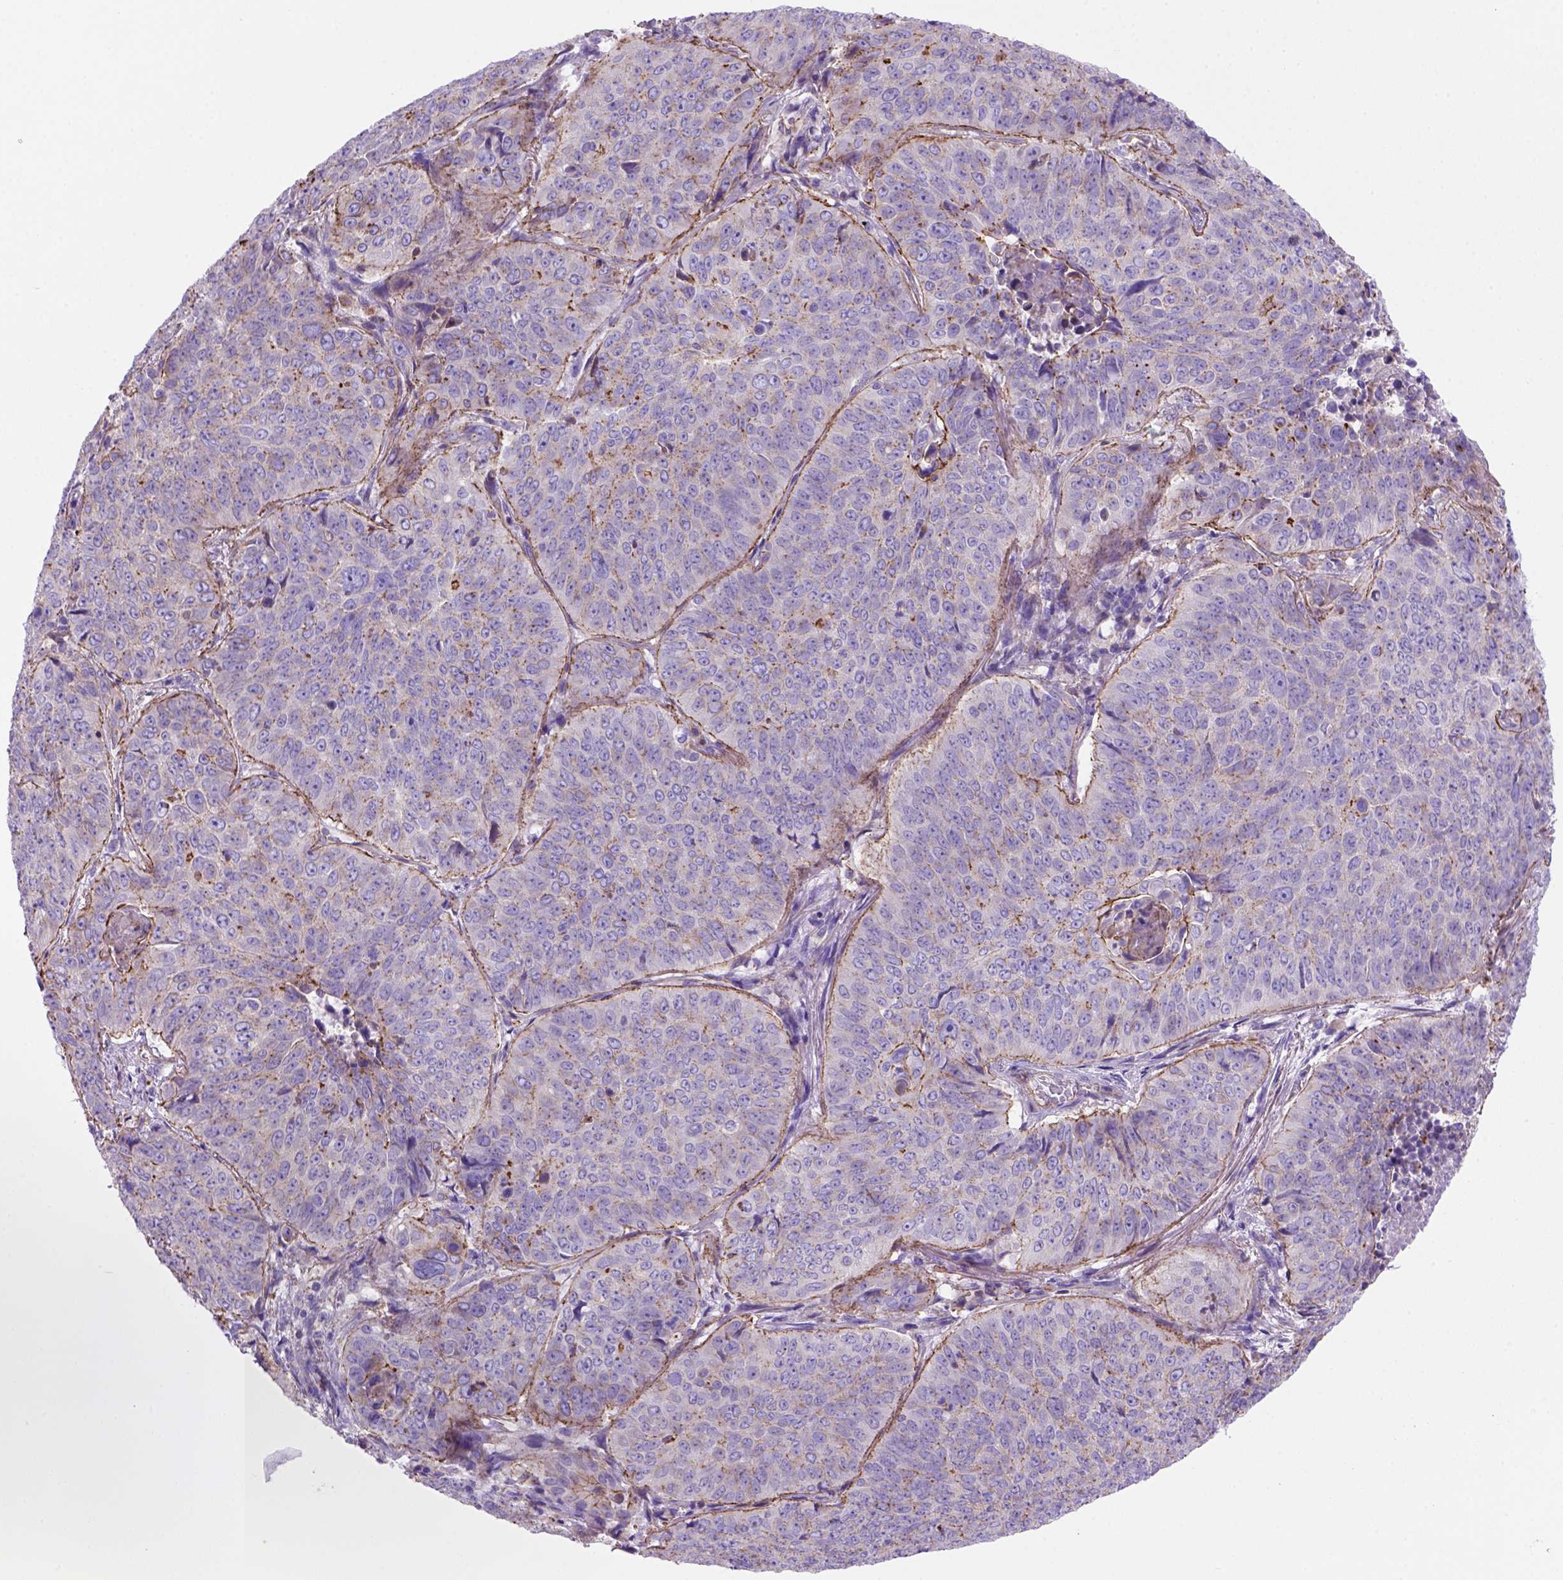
{"staining": {"intensity": "moderate", "quantity": "25%-75%", "location": "cytoplasmic/membranous"}, "tissue": "lung cancer", "cell_type": "Tumor cells", "image_type": "cancer", "snomed": [{"axis": "morphology", "description": "Normal tissue, NOS"}, {"axis": "morphology", "description": "Squamous cell carcinoma, NOS"}, {"axis": "topography", "description": "Bronchus"}, {"axis": "topography", "description": "Lung"}], "caption": "About 25%-75% of tumor cells in human squamous cell carcinoma (lung) show moderate cytoplasmic/membranous protein expression as visualized by brown immunohistochemical staining.", "gene": "PEX12", "patient": {"sex": "male", "age": 64}}